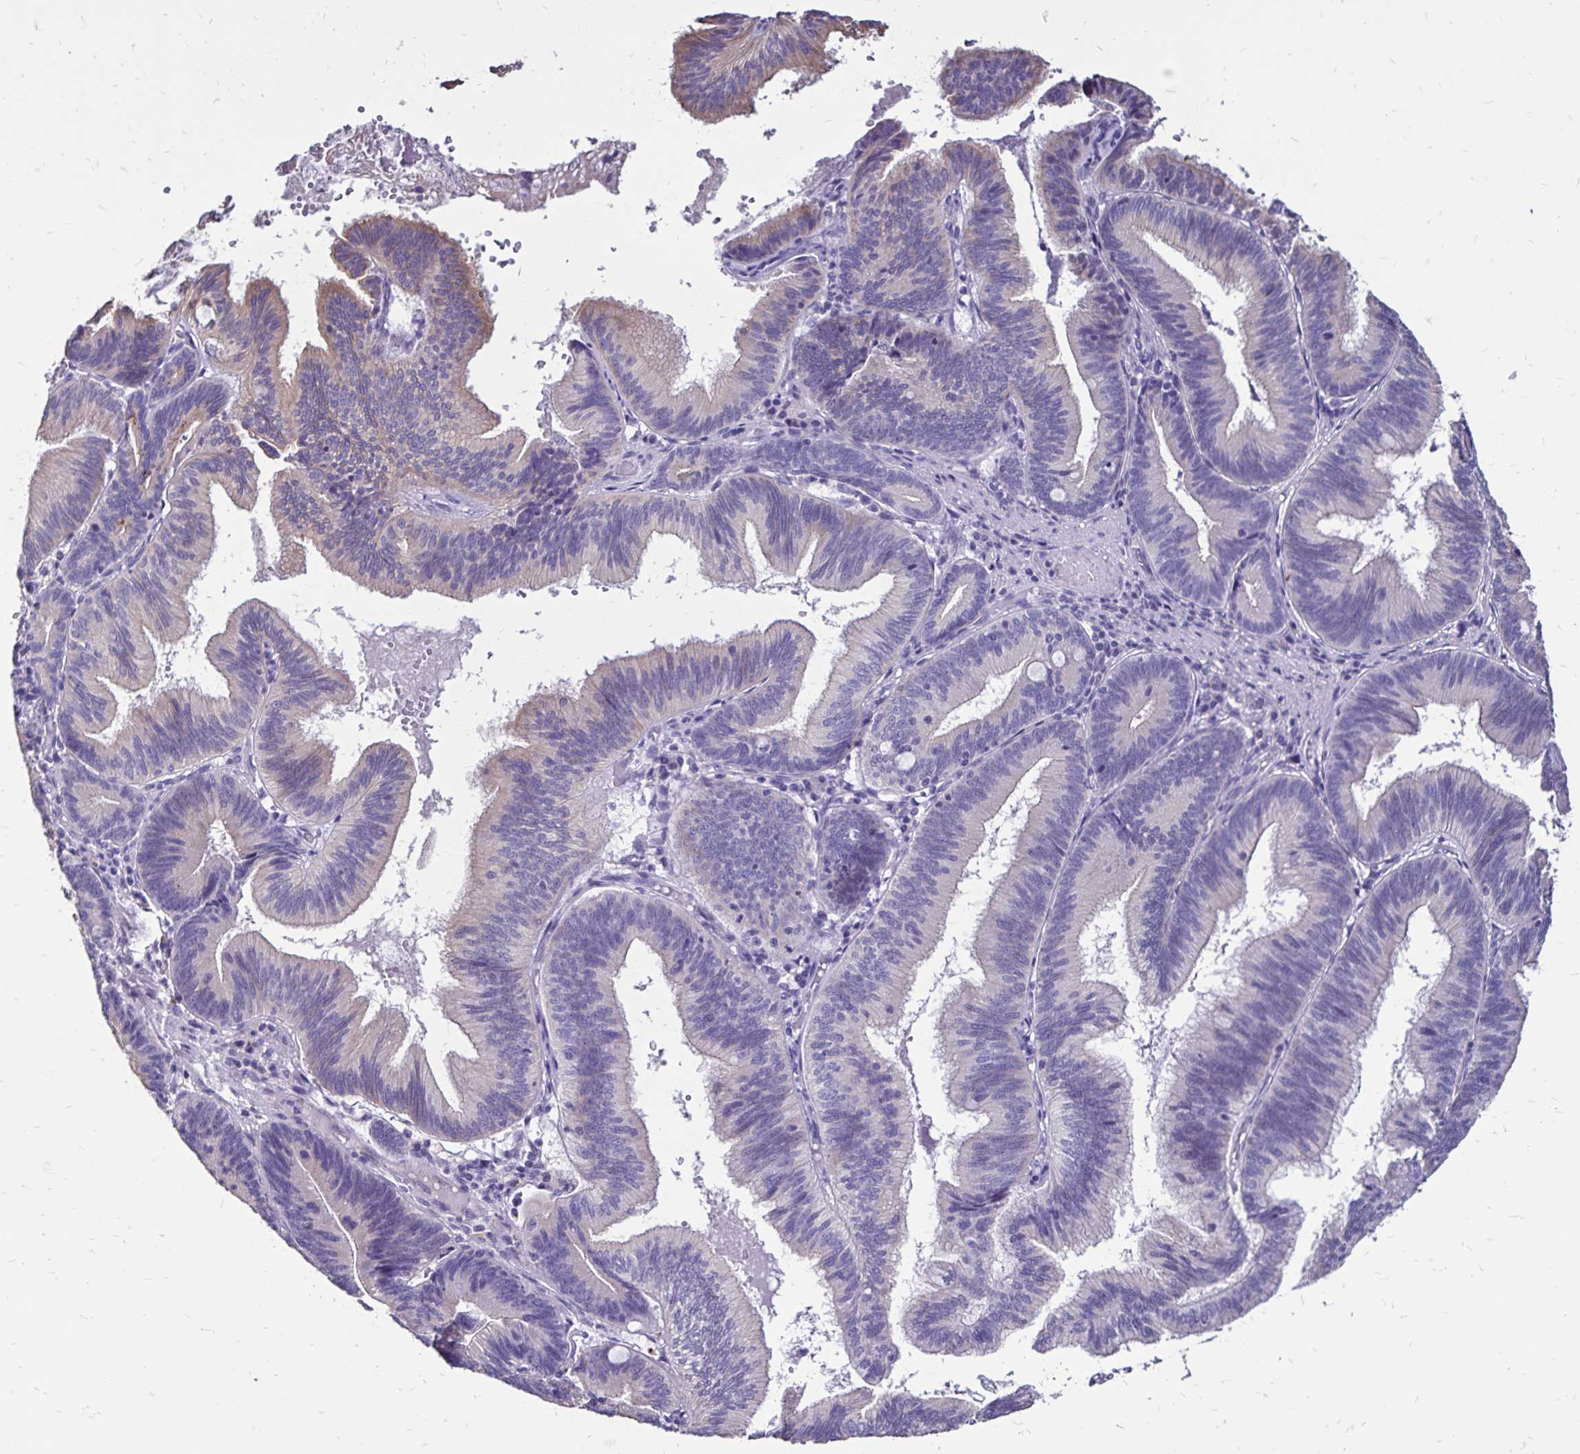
{"staining": {"intensity": "weak", "quantity": "<25%", "location": "cytoplasmic/membranous"}, "tissue": "pancreatic cancer", "cell_type": "Tumor cells", "image_type": "cancer", "snomed": [{"axis": "morphology", "description": "Adenocarcinoma, NOS"}, {"axis": "topography", "description": "Pancreas"}], "caption": "An immunohistochemistry micrograph of pancreatic cancer (adenocarcinoma) is shown. There is no staining in tumor cells of pancreatic cancer (adenocarcinoma).", "gene": "EVPL", "patient": {"sex": "male", "age": 82}}